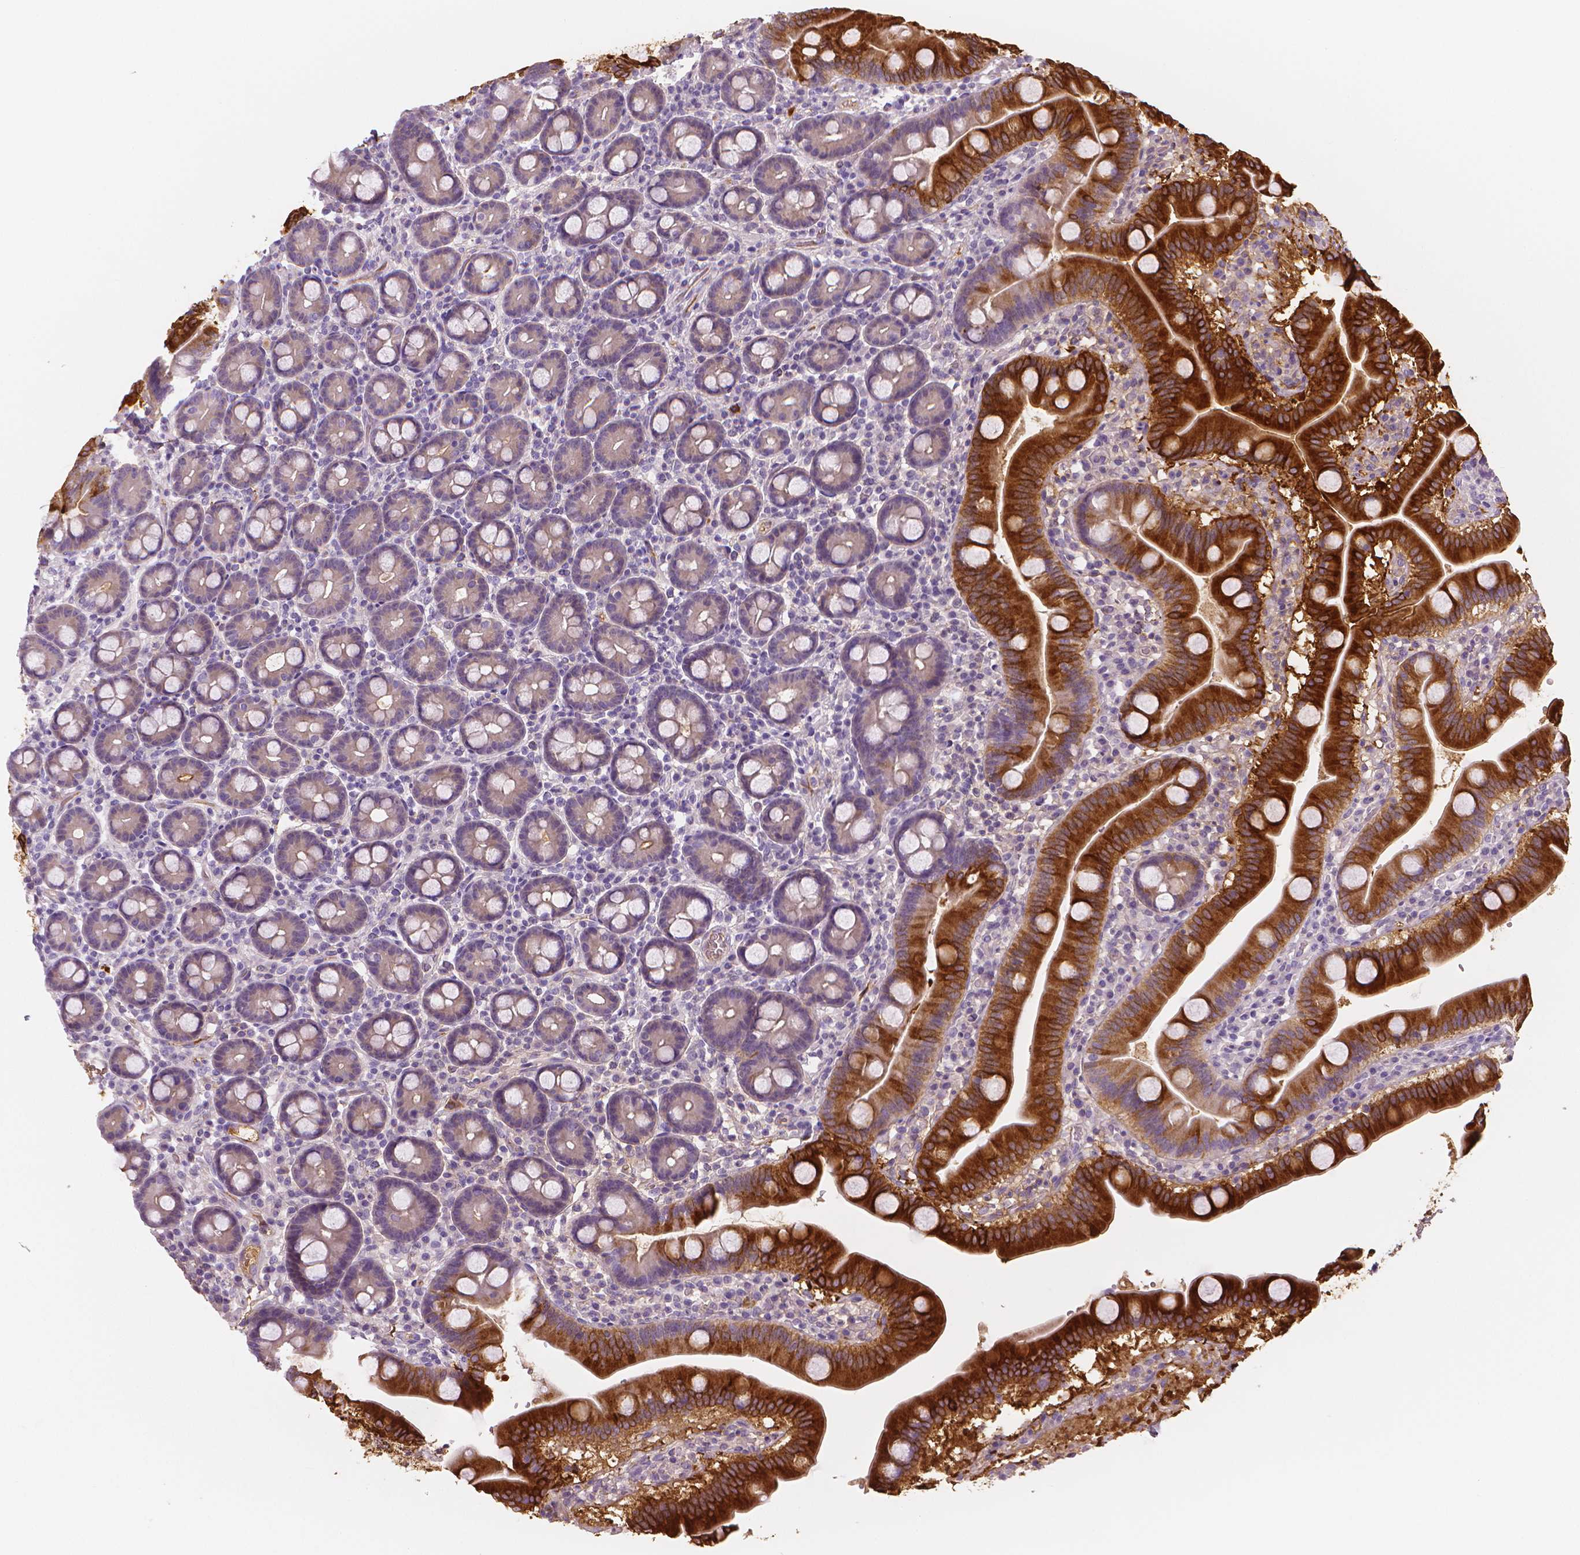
{"staining": {"intensity": "strong", "quantity": "25%-75%", "location": "cytoplasmic/membranous"}, "tissue": "duodenum", "cell_type": "Glandular cells", "image_type": "normal", "snomed": [{"axis": "morphology", "description": "Normal tissue, NOS"}, {"axis": "topography", "description": "Pancreas"}, {"axis": "topography", "description": "Duodenum"}], "caption": "DAB immunohistochemical staining of unremarkable human duodenum exhibits strong cytoplasmic/membranous protein staining in about 25%-75% of glandular cells.", "gene": "APOA4", "patient": {"sex": "male", "age": 59}}